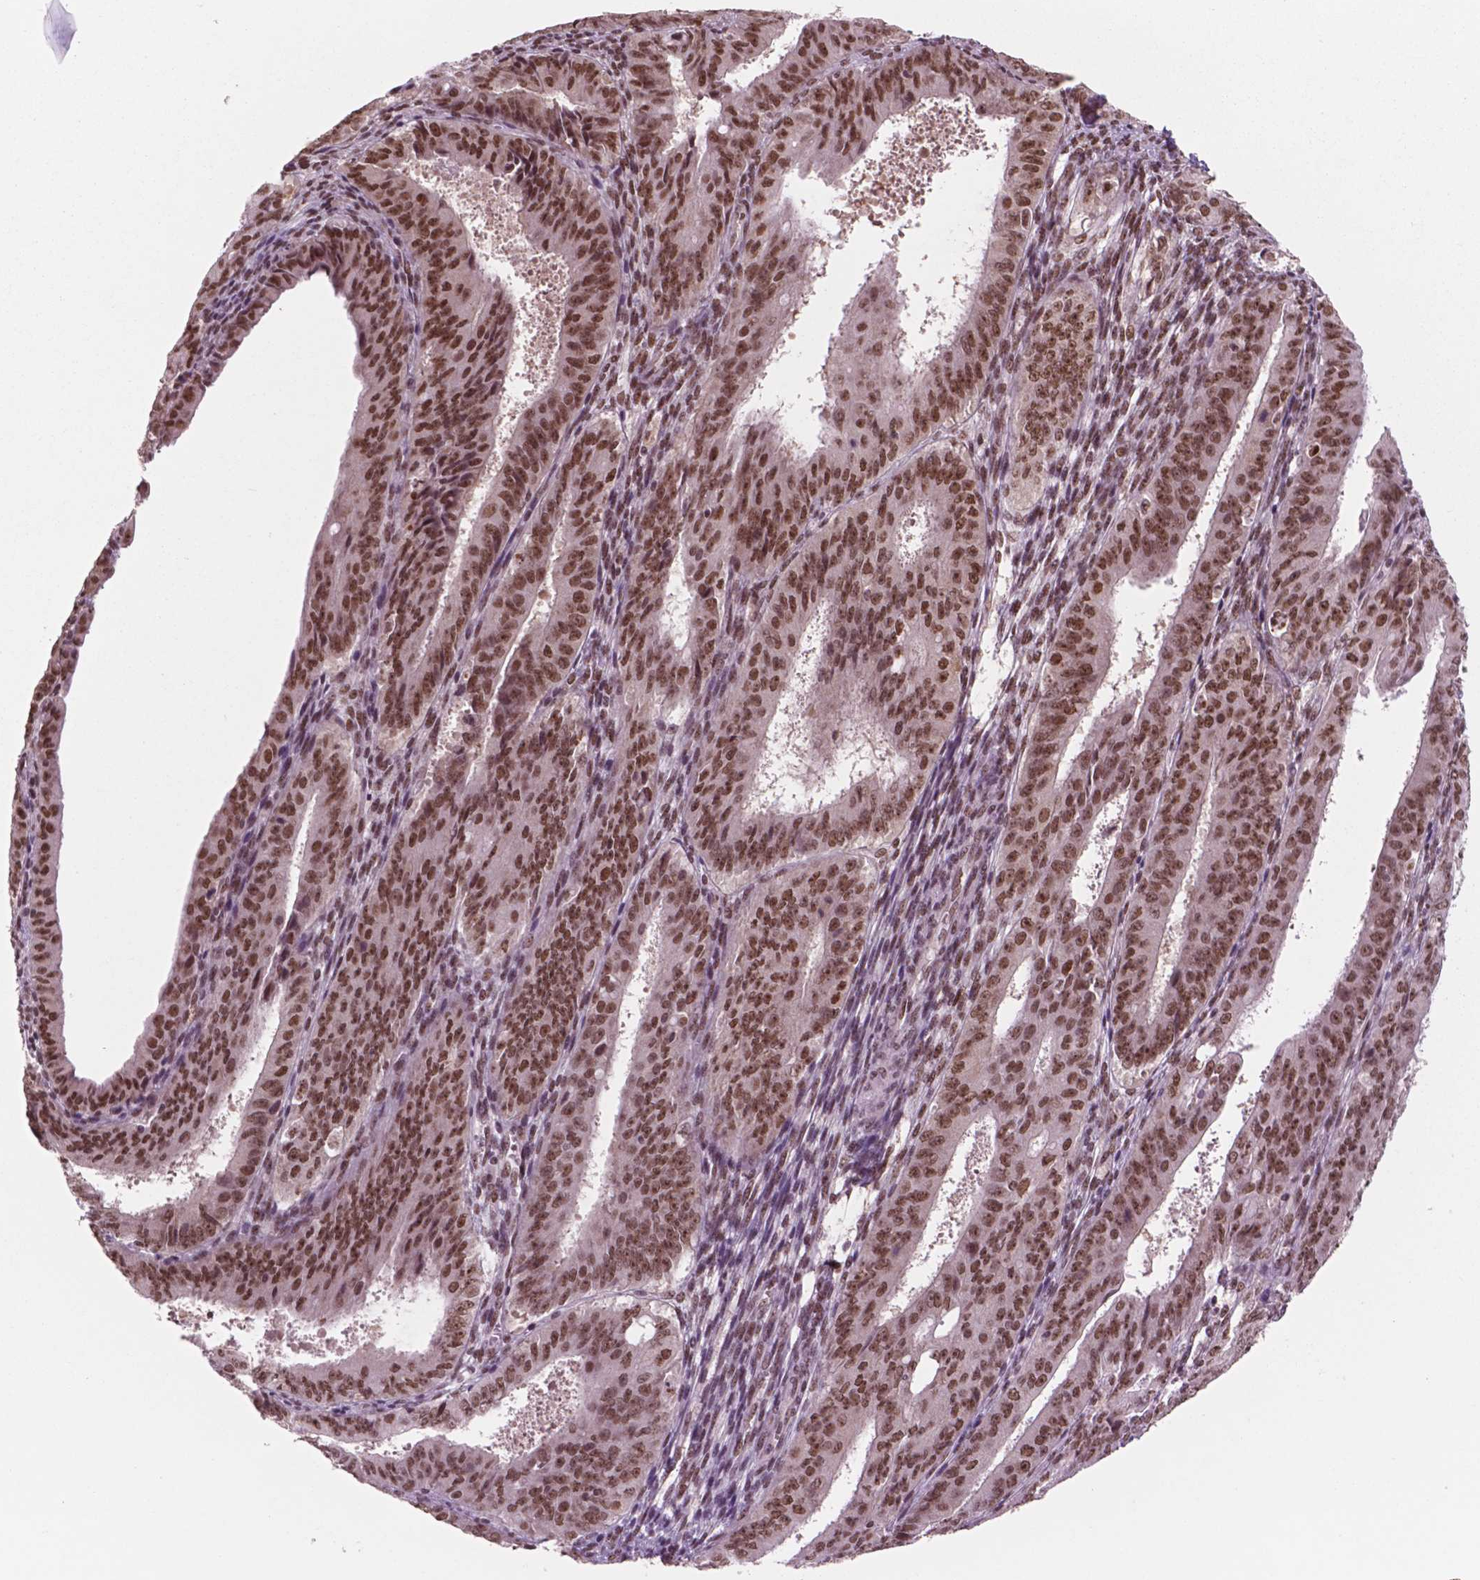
{"staining": {"intensity": "moderate", "quantity": ">75%", "location": "nuclear"}, "tissue": "ovarian cancer", "cell_type": "Tumor cells", "image_type": "cancer", "snomed": [{"axis": "morphology", "description": "Carcinoma, endometroid"}, {"axis": "topography", "description": "Ovary"}], "caption": "Immunohistochemical staining of ovarian cancer demonstrates medium levels of moderate nuclear protein expression in about >75% of tumor cells. The staining was performed using DAB to visualize the protein expression in brown, while the nuclei were stained in blue with hematoxylin (Magnification: 20x).", "gene": "POLR2E", "patient": {"sex": "female", "age": 42}}